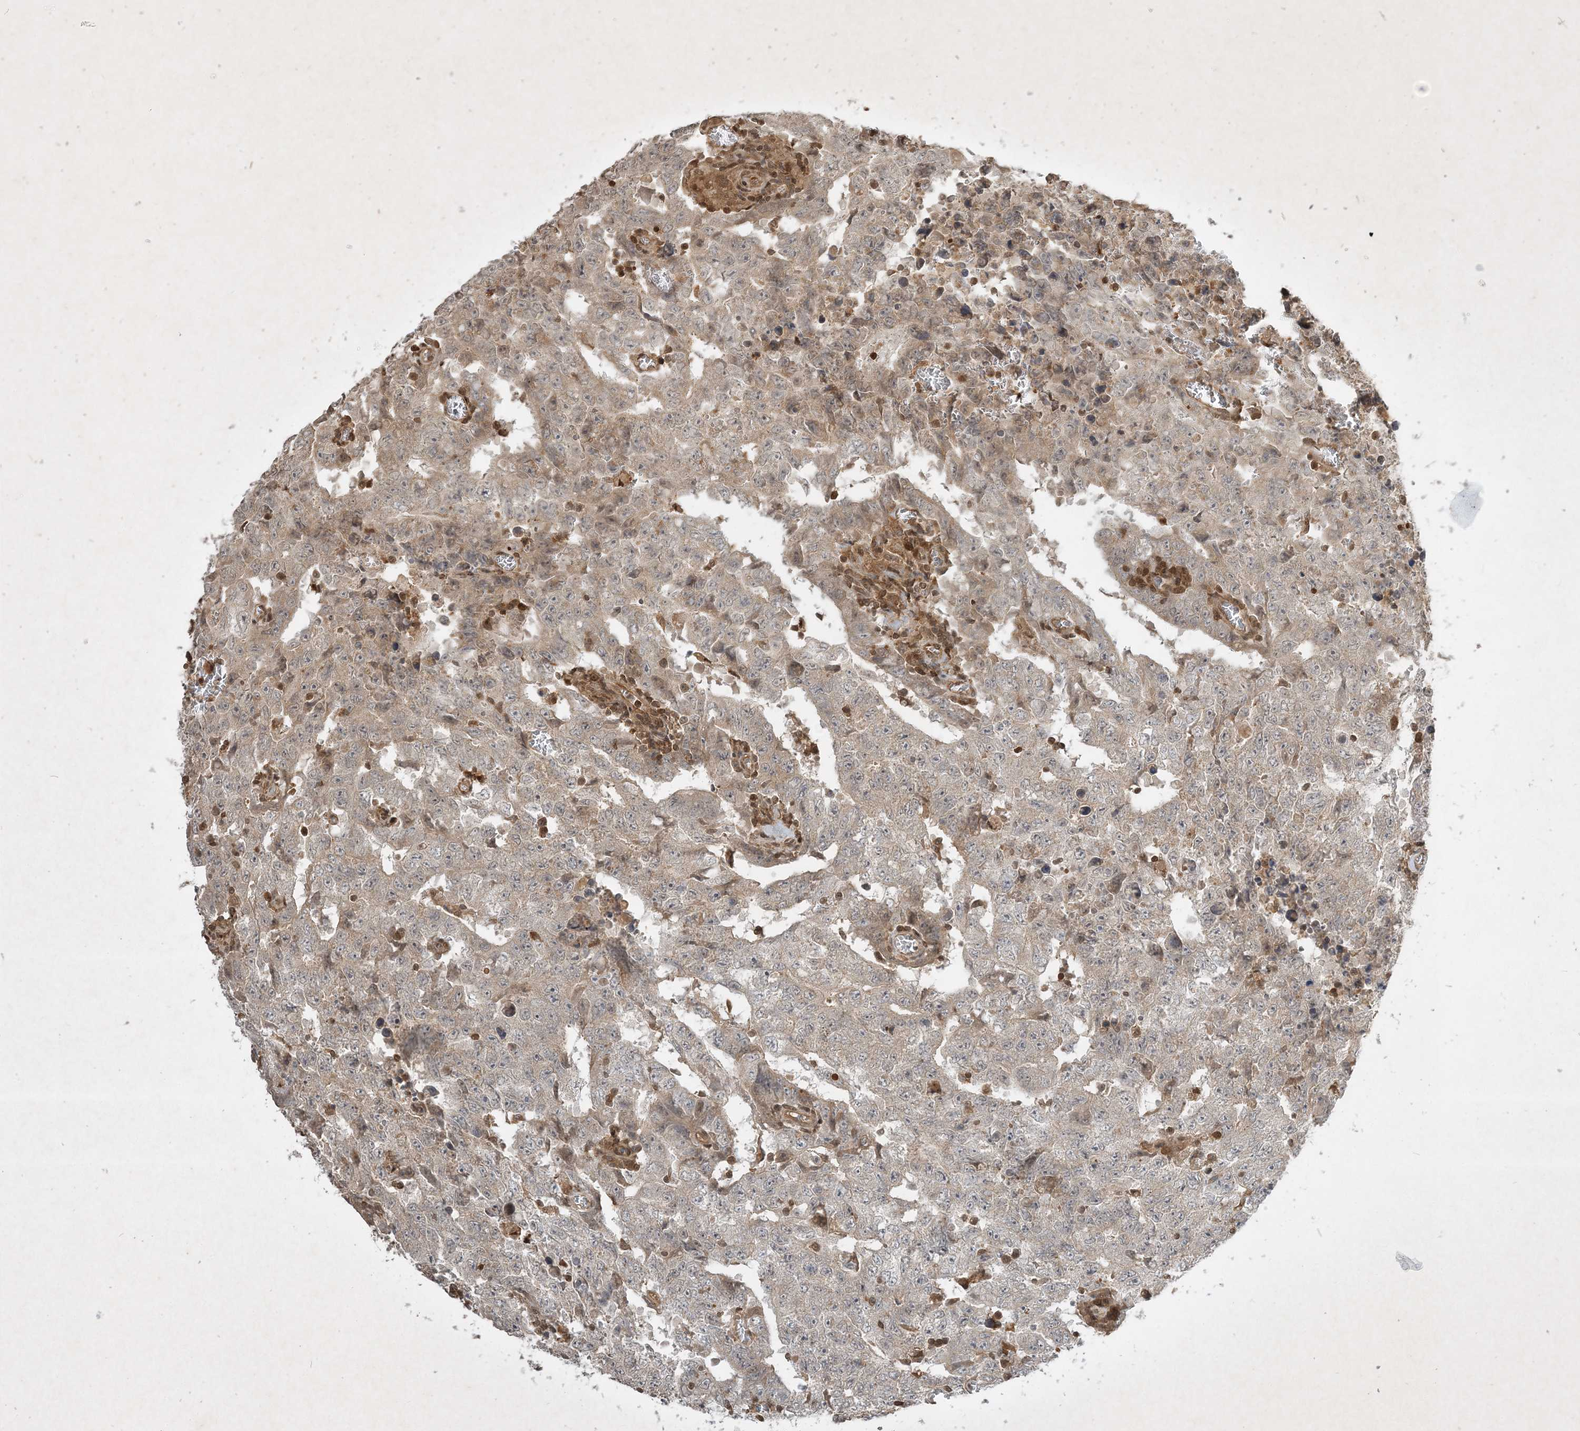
{"staining": {"intensity": "weak", "quantity": "<25%", "location": "cytoplasmic/membranous"}, "tissue": "testis cancer", "cell_type": "Tumor cells", "image_type": "cancer", "snomed": [{"axis": "morphology", "description": "Carcinoma, Embryonal, NOS"}, {"axis": "topography", "description": "Testis"}], "caption": "There is no significant staining in tumor cells of testis cancer (embryonal carcinoma).", "gene": "PLTP", "patient": {"sex": "male", "age": 26}}